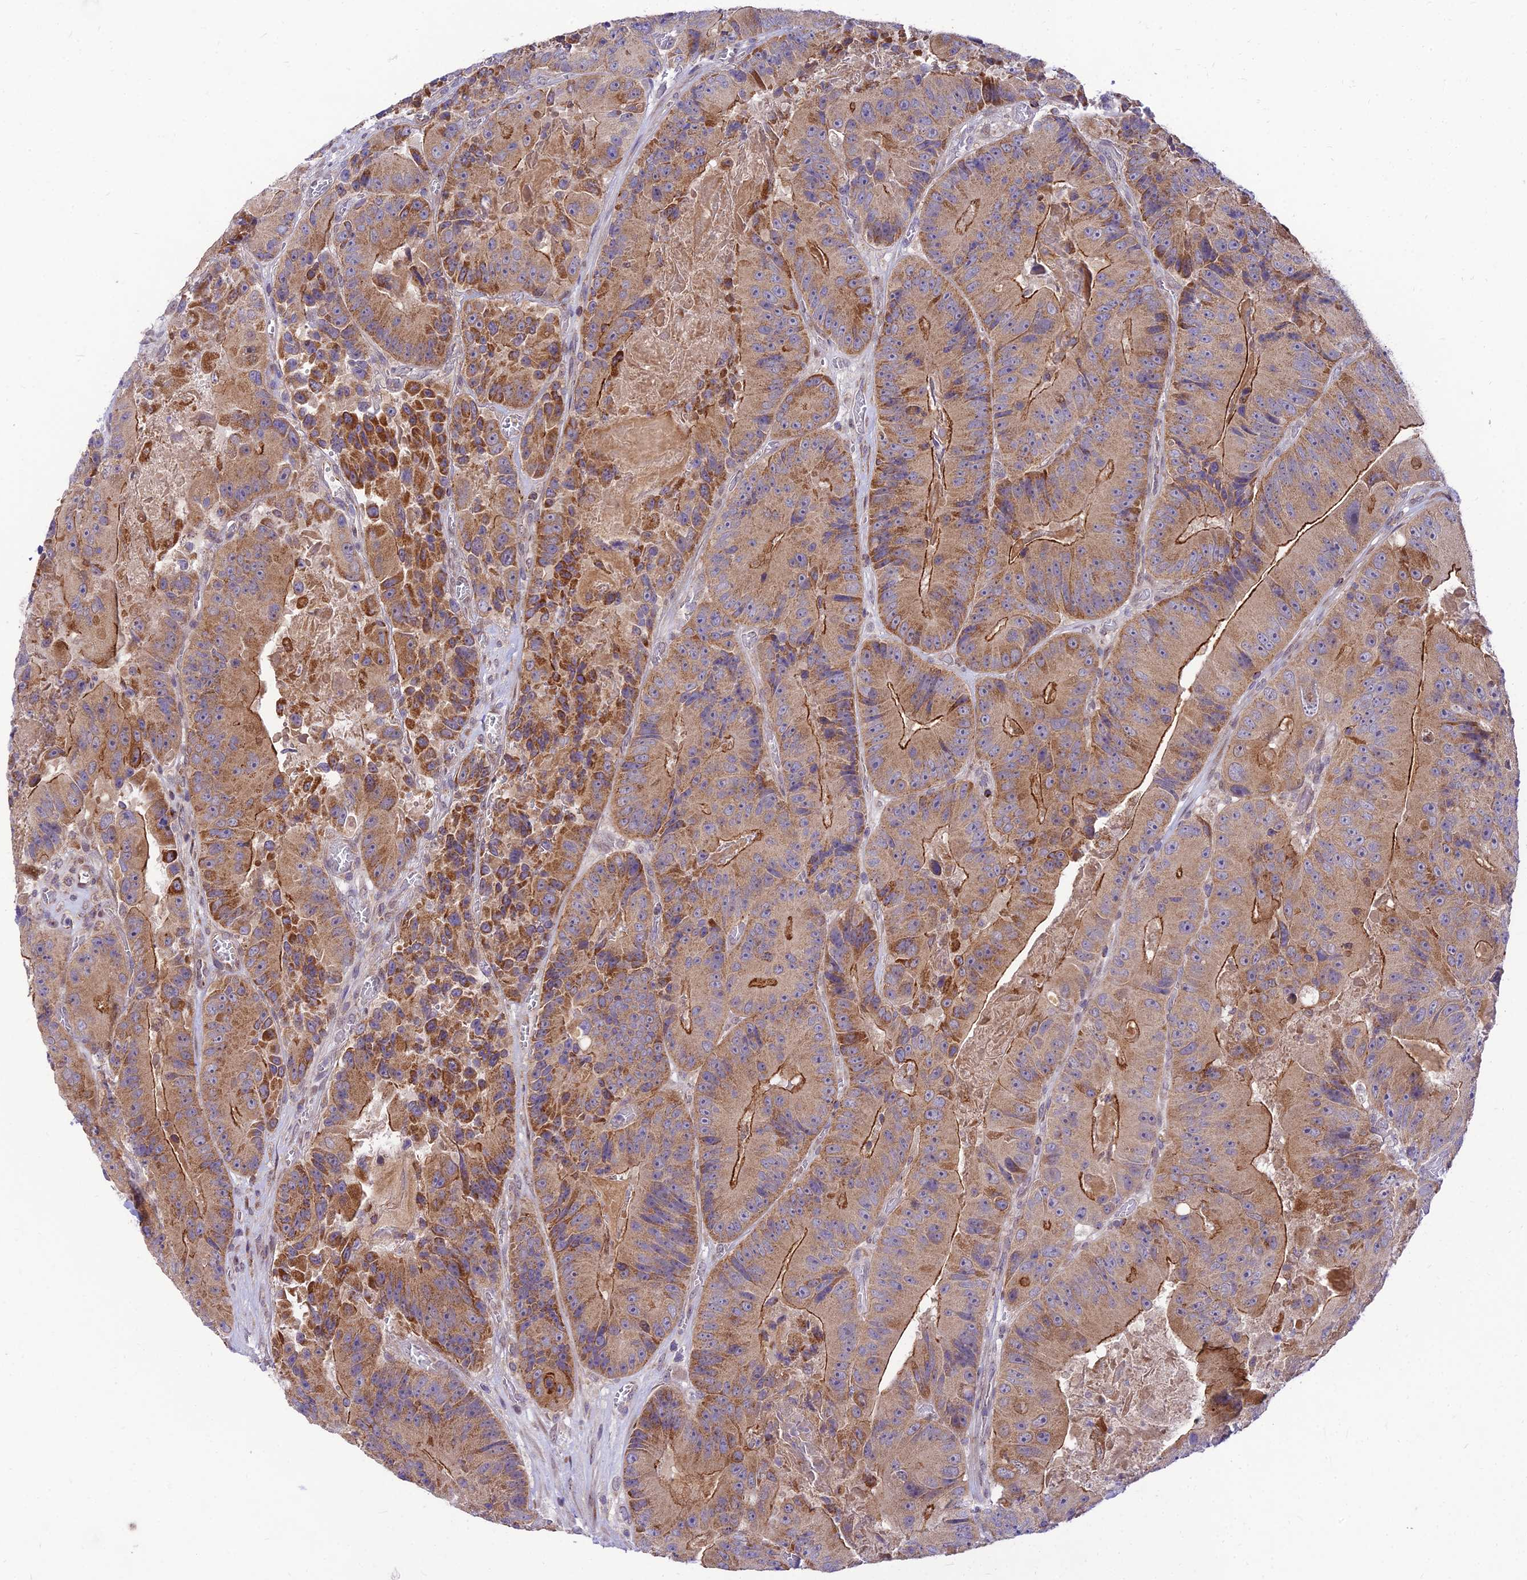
{"staining": {"intensity": "moderate", "quantity": ">75%", "location": "cytoplasmic/membranous"}, "tissue": "colorectal cancer", "cell_type": "Tumor cells", "image_type": "cancer", "snomed": [{"axis": "morphology", "description": "Adenocarcinoma, NOS"}, {"axis": "topography", "description": "Colon"}], "caption": "Colorectal adenocarcinoma tissue exhibits moderate cytoplasmic/membranous expression in approximately >75% of tumor cells", "gene": "C6orf132", "patient": {"sex": "female", "age": 86}}